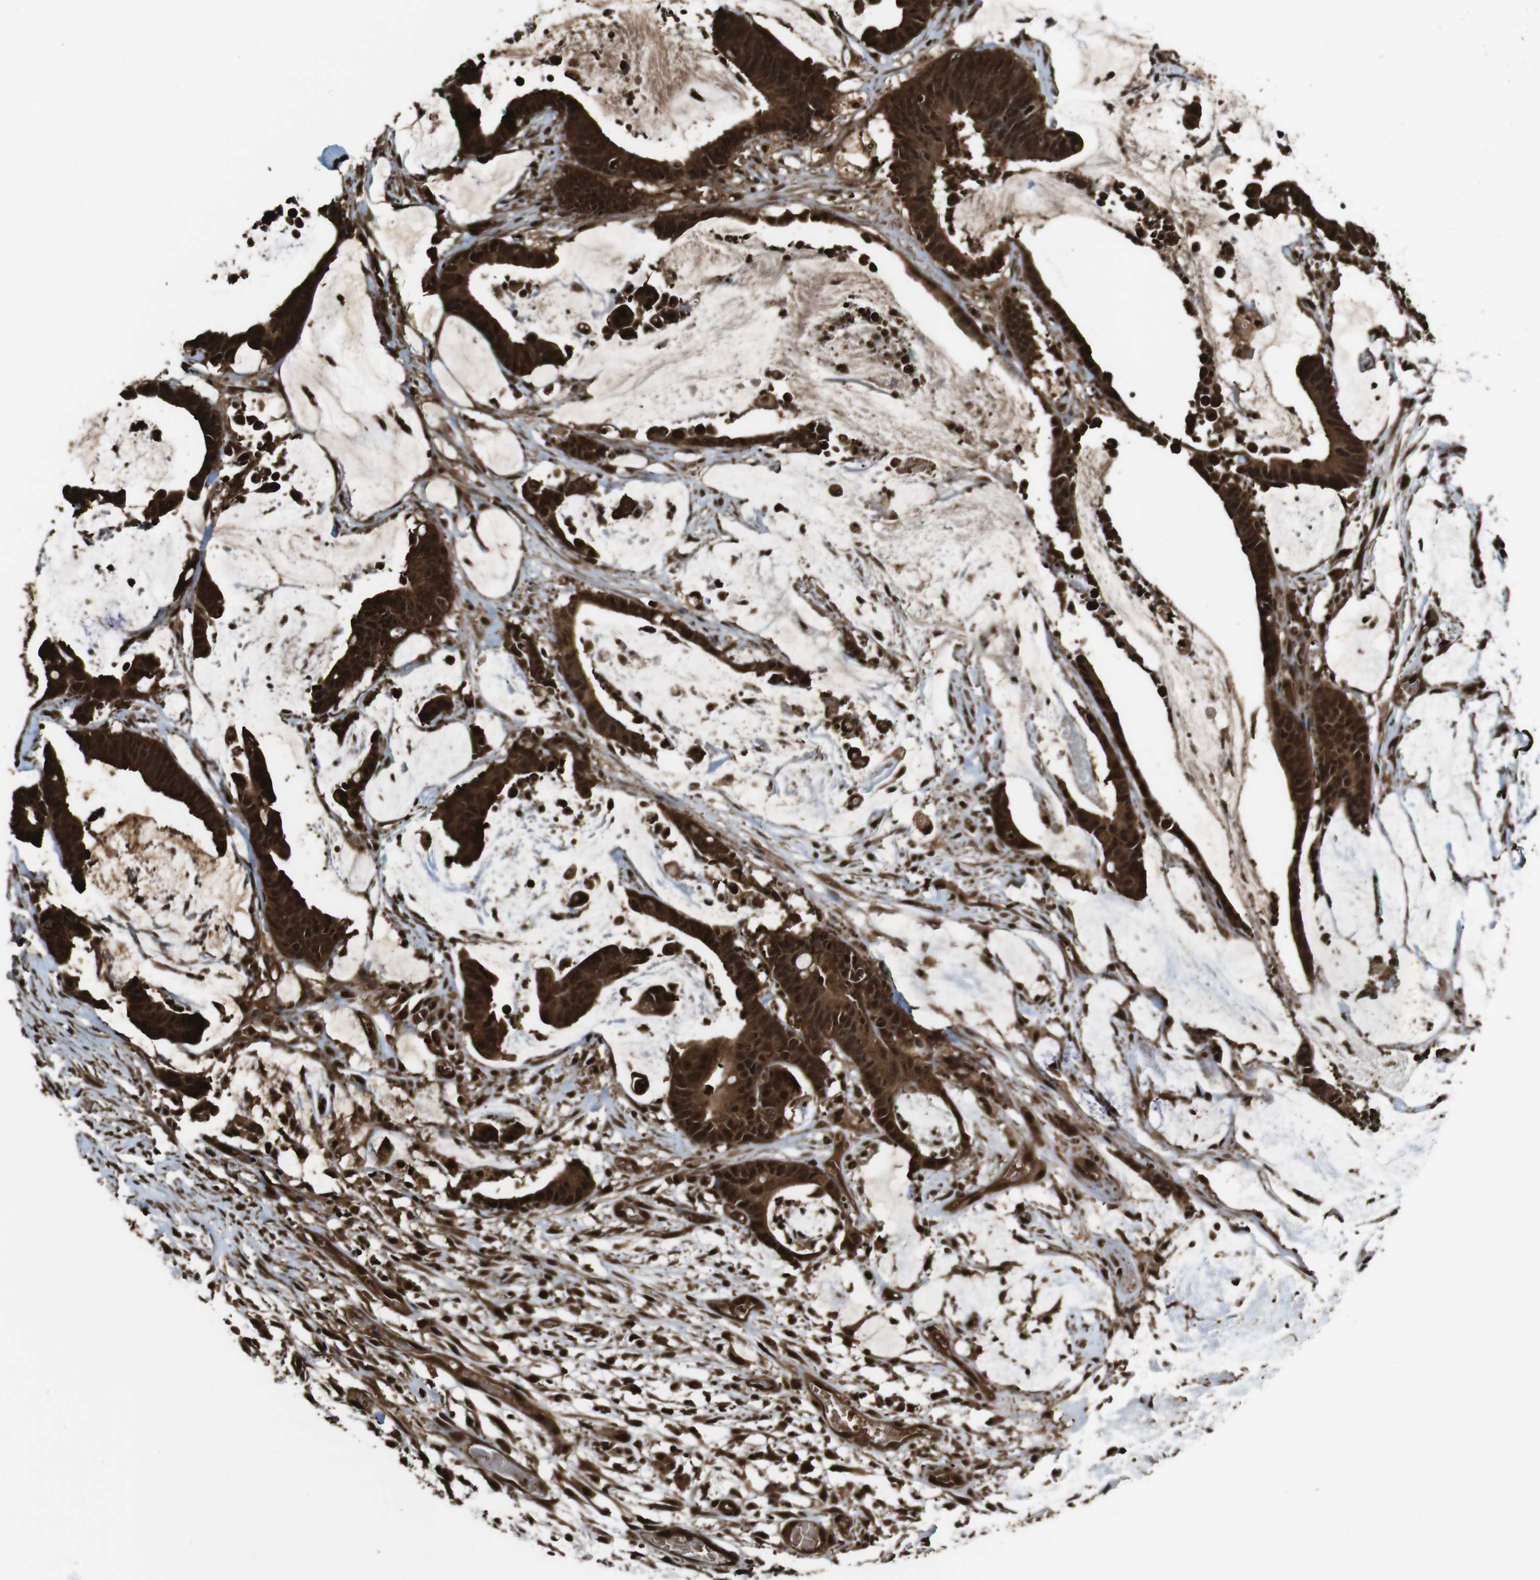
{"staining": {"intensity": "strong", "quantity": ">75%", "location": "cytoplasmic/membranous,nuclear"}, "tissue": "colorectal cancer", "cell_type": "Tumor cells", "image_type": "cancer", "snomed": [{"axis": "morphology", "description": "Adenocarcinoma, NOS"}, {"axis": "topography", "description": "Rectum"}], "caption": "Human adenocarcinoma (colorectal) stained with a brown dye demonstrates strong cytoplasmic/membranous and nuclear positive expression in approximately >75% of tumor cells.", "gene": "VCP", "patient": {"sex": "female", "age": 66}}